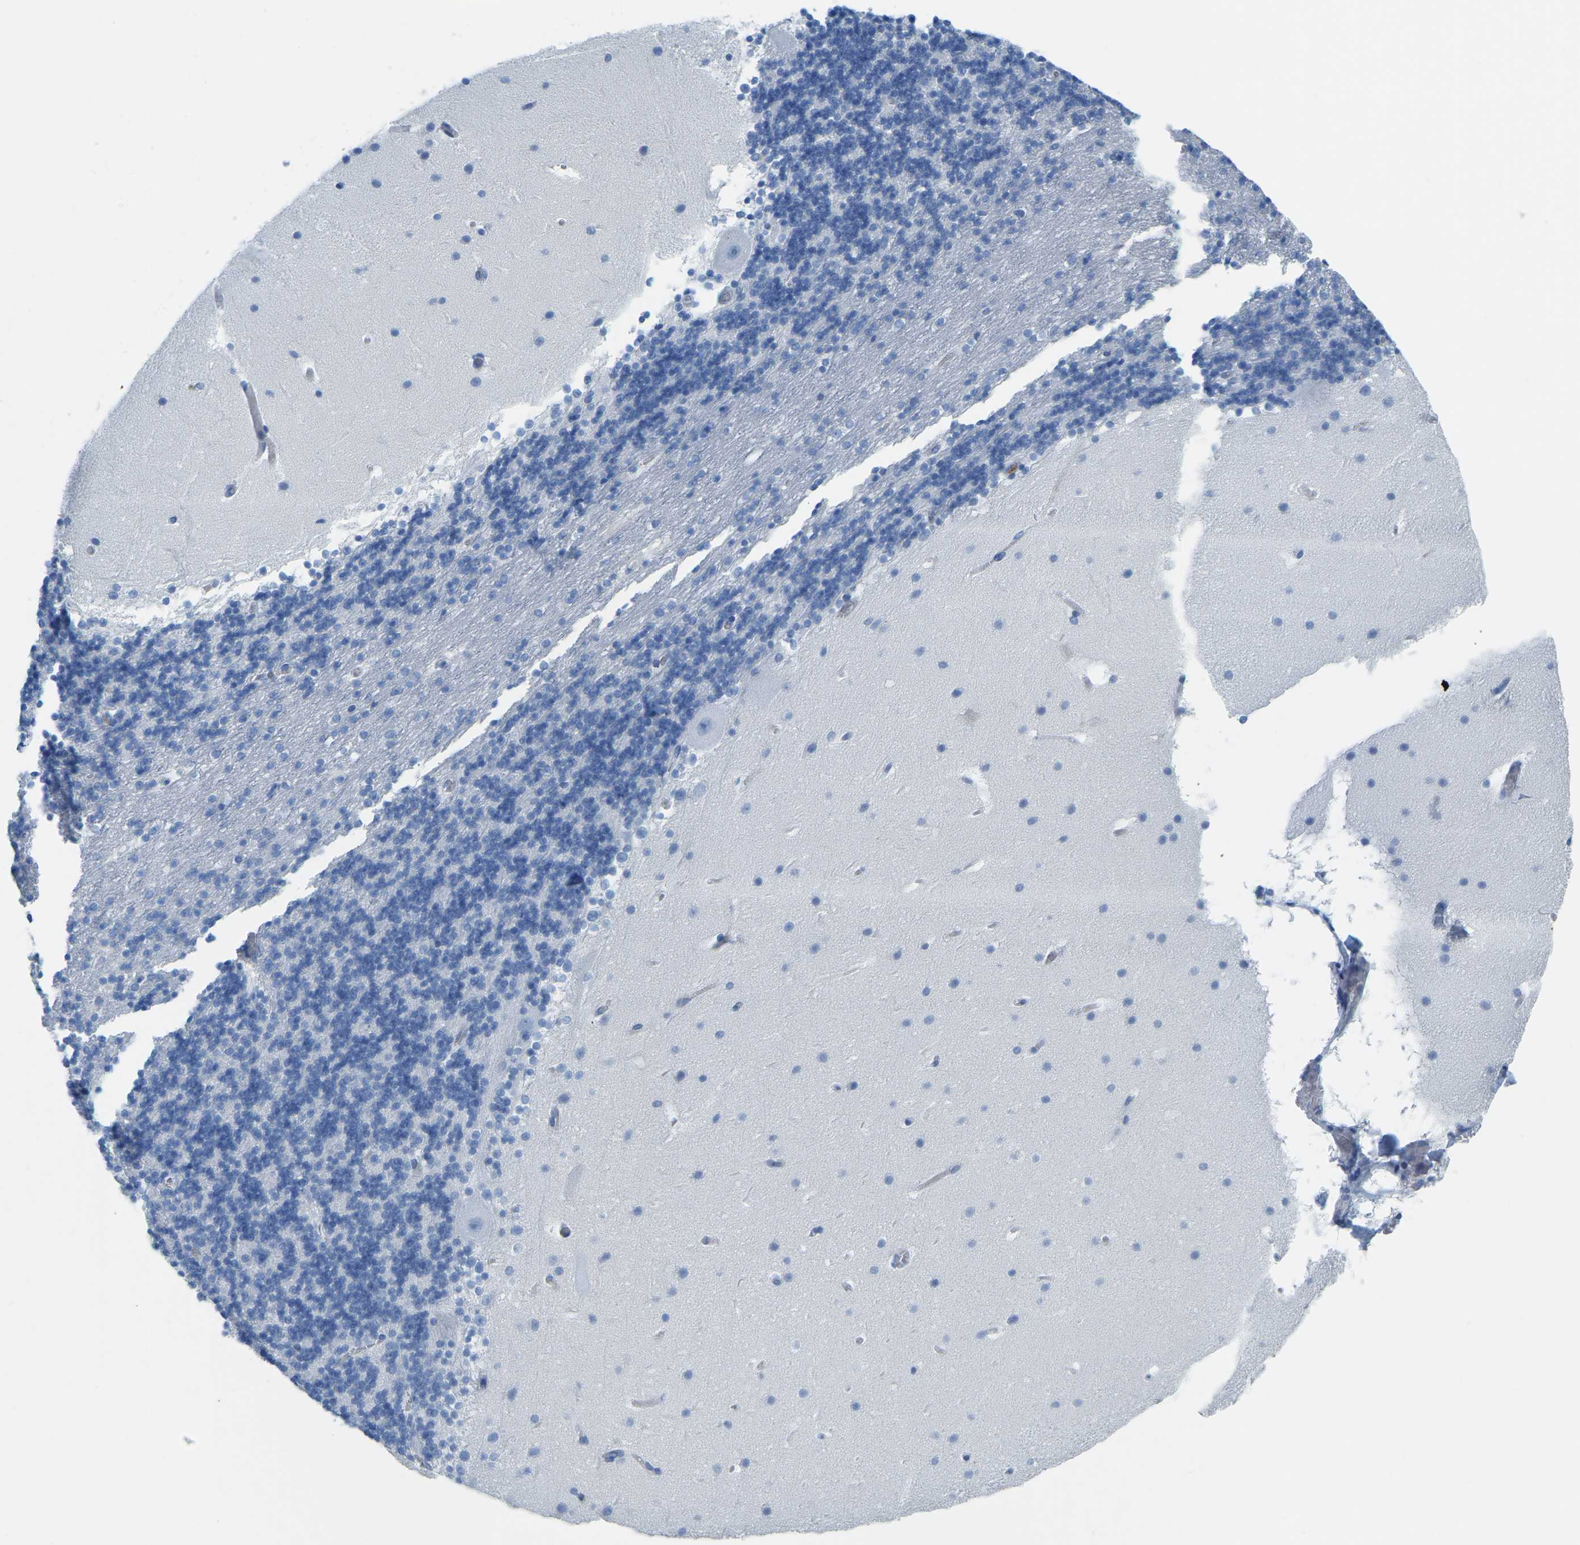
{"staining": {"intensity": "negative", "quantity": "none", "location": "none"}, "tissue": "cerebellum", "cell_type": "Cells in granular layer", "image_type": "normal", "snomed": [{"axis": "morphology", "description": "Normal tissue, NOS"}, {"axis": "topography", "description": "Cerebellum"}], "caption": "Immunohistochemical staining of benign human cerebellum reveals no significant positivity in cells in granular layer.", "gene": "MYL3", "patient": {"sex": "female", "age": 19}}